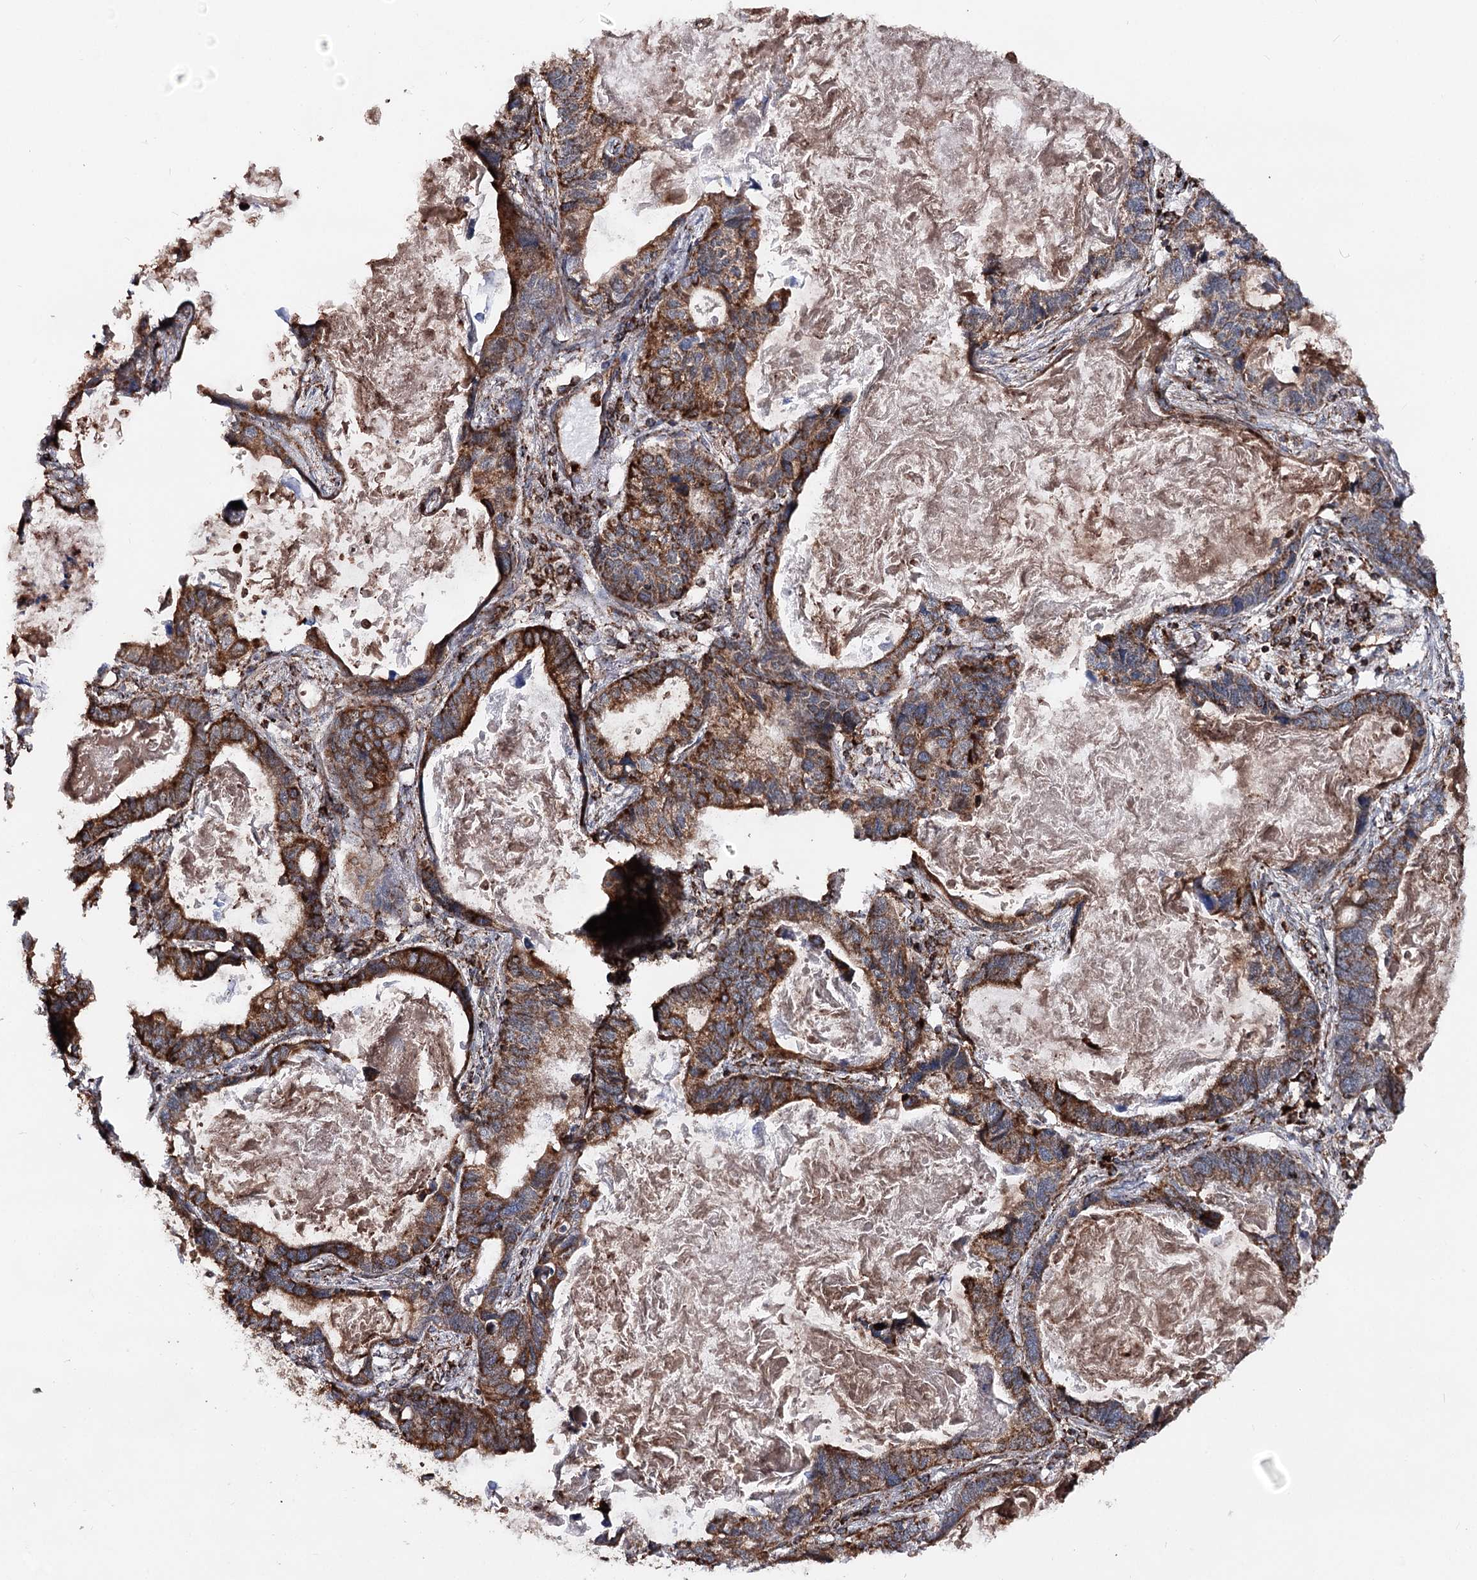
{"staining": {"intensity": "strong", "quantity": ">75%", "location": "cytoplasmic/membranous"}, "tissue": "lung cancer", "cell_type": "Tumor cells", "image_type": "cancer", "snomed": [{"axis": "morphology", "description": "Adenocarcinoma, NOS"}, {"axis": "topography", "description": "Lung"}], "caption": "IHC of human adenocarcinoma (lung) displays high levels of strong cytoplasmic/membranous positivity in approximately >75% of tumor cells.", "gene": "FGFR1OP2", "patient": {"sex": "male", "age": 67}}